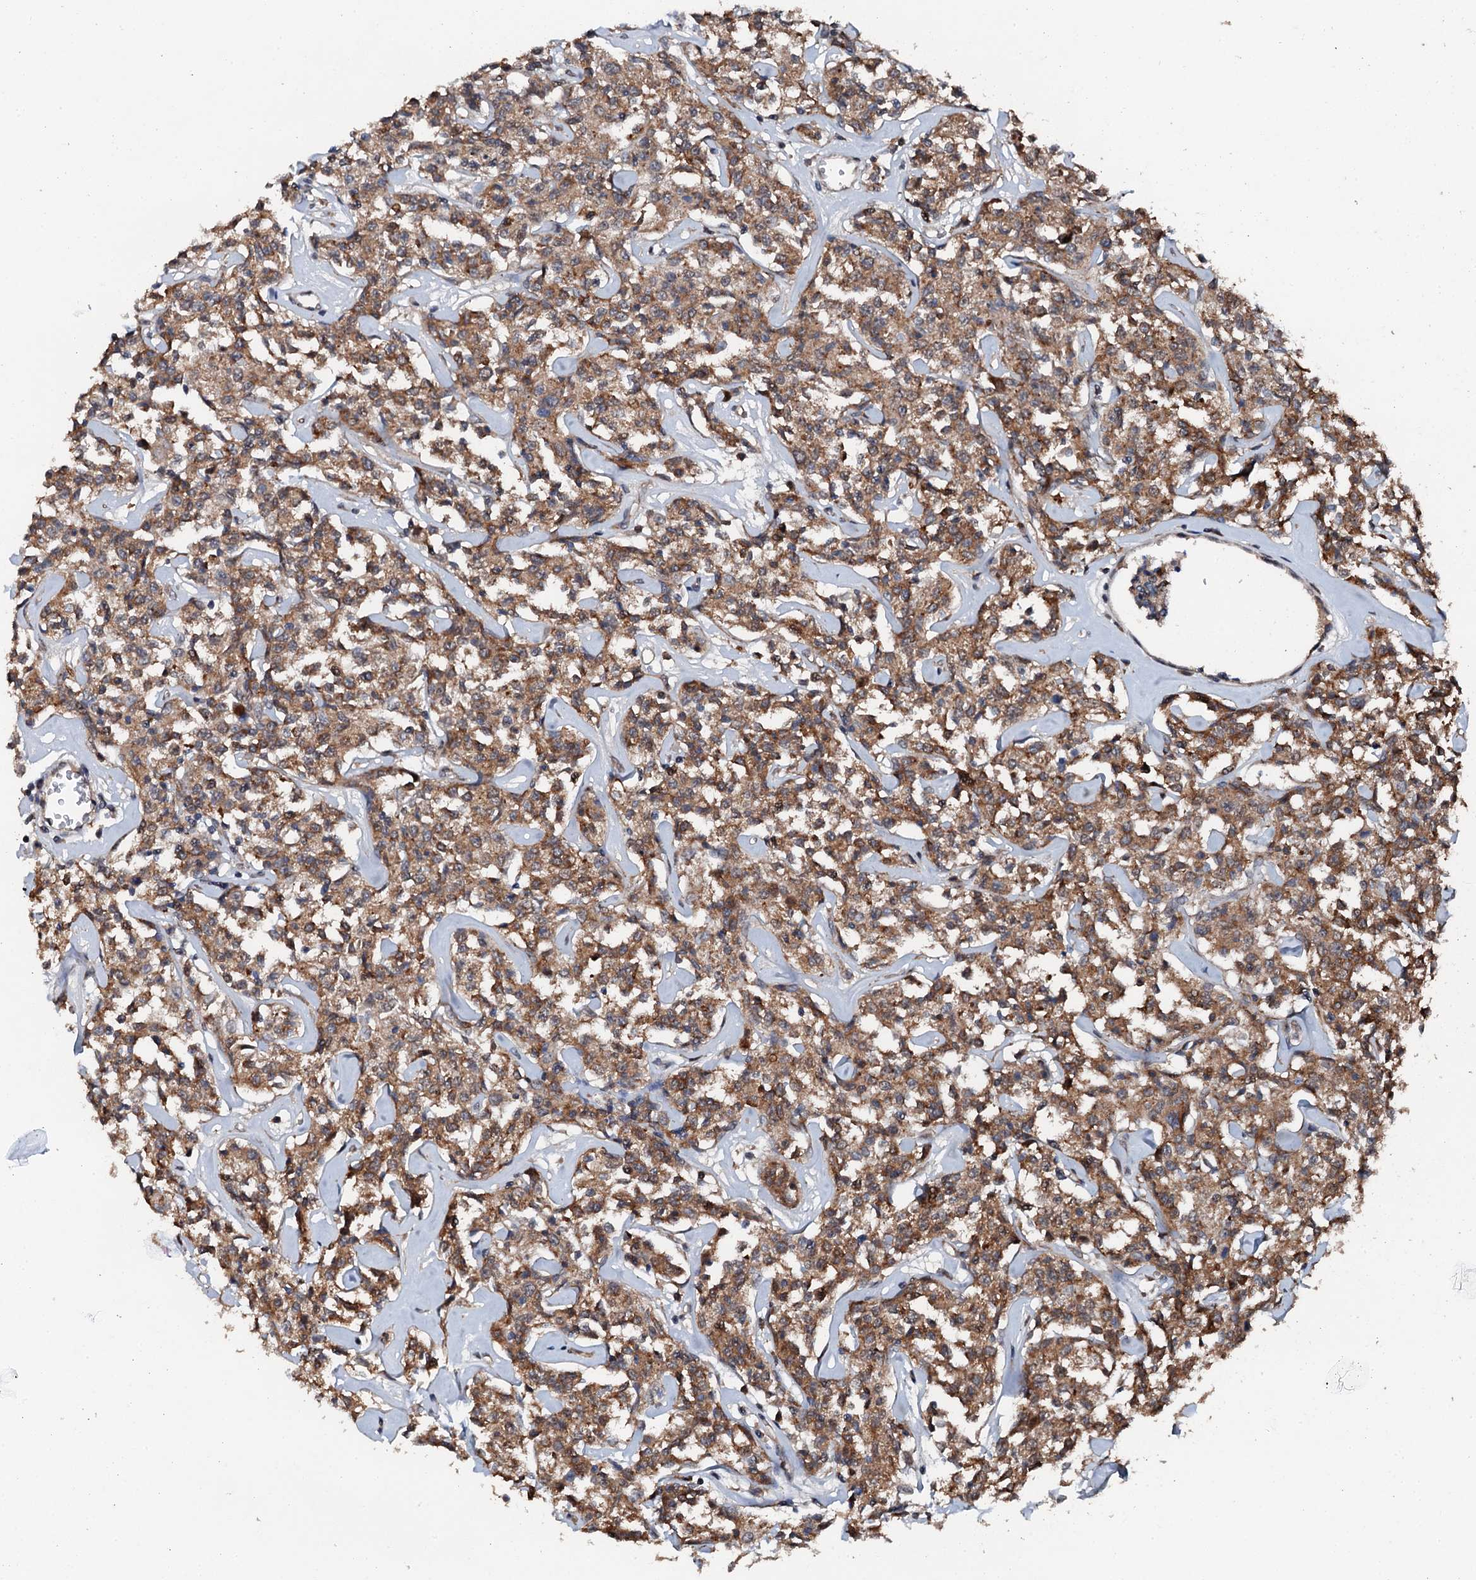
{"staining": {"intensity": "moderate", "quantity": ">75%", "location": "cytoplasmic/membranous"}, "tissue": "lymphoma", "cell_type": "Tumor cells", "image_type": "cancer", "snomed": [{"axis": "morphology", "description": "Malignant lymphoma, non-Hodgkin's type, Low grade"}, {"axis": "topography", "description": "Small intestine"}], "caption": "High-power microscopy captured an immunohistochemistry micrograph of lymphoma, revealing moderate cytoplasmic/membranous positivity in approximately >75% of tumor cells.", "gene": "FLYWCH1", "patient": {"sex": "female", "age": 59}}